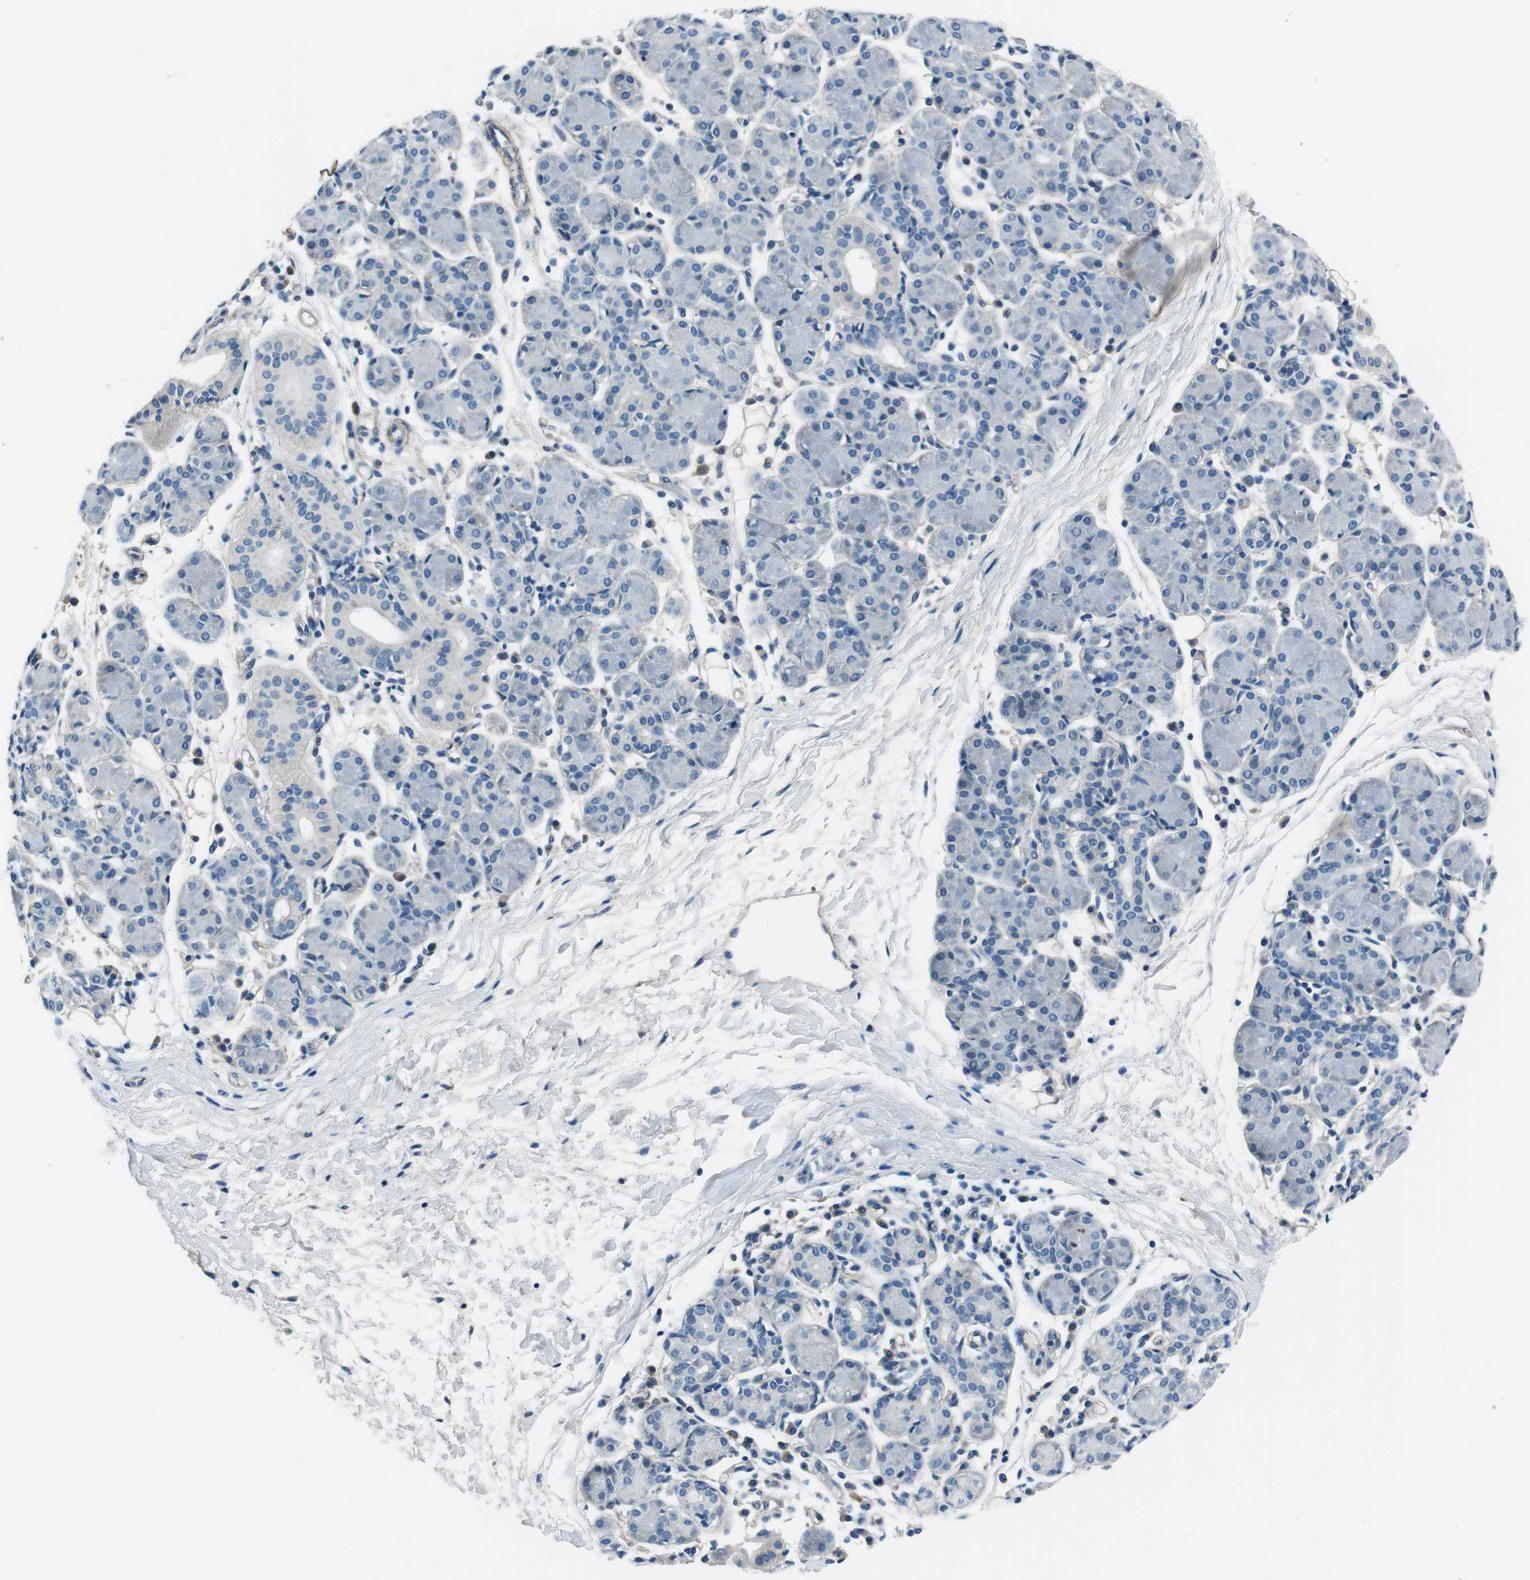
{"staining": {"intensity": "negative", "quantity": "none", "location": "none"}, "tissue": "salivary gland", "cell_type": "Glandular cells", "image_type": "normal", "snomed": [{"axis": "morphology", "description": "Normal tissue, NOS"}, {"axis": "morphology", "description": "Inflammation, NOS"}, {"axis": "topography", "description": "Lymph node"}, {"axis": "topography", "description": "Salivary gland"}], "caption": "DAB immunohistochemical staining of benign salivary gland displays no significant staining in glandular cells.", "gene": "CASQ1", "patient": {"sex": "male", "age": 3}}